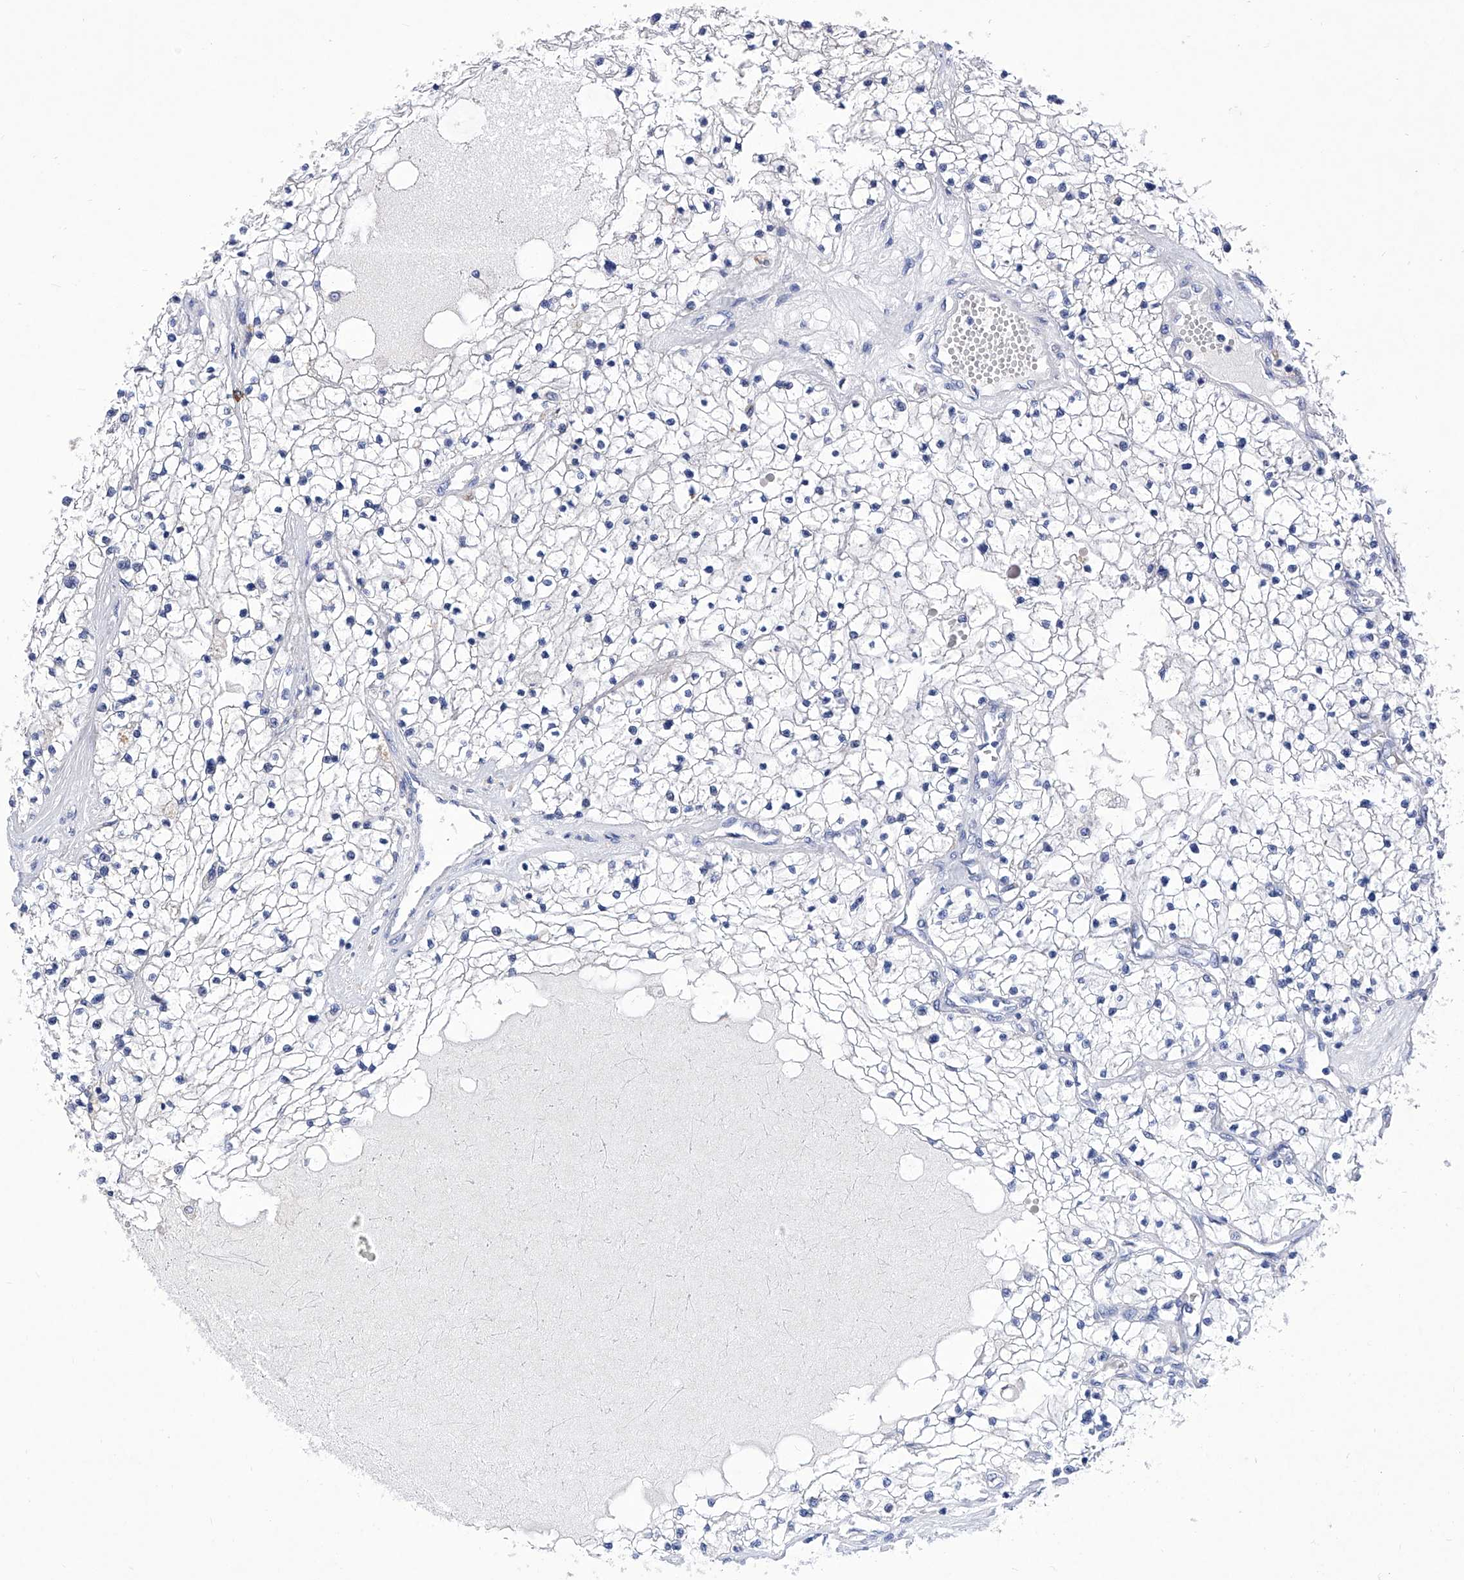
{"staining": {"intensity": "negative", "quantity": "none", "location": "none"}, "tissue": "renal cancer", "cell_type": "Tumor cells", "image_type": "cancer", "snomed": [{"axis": "morphology", "description": "Adenocarcinoma, NOS"}, {"axis": "topography", "description": "Kidney"}], "caption": "An IHC micrograph of adenocarcinoma (renal) is shown. There is no staining in tumor cells of adenocarcinoma (renal).", "gene": "IFNL2", "patient": {"sex": "male", "age": 68}}